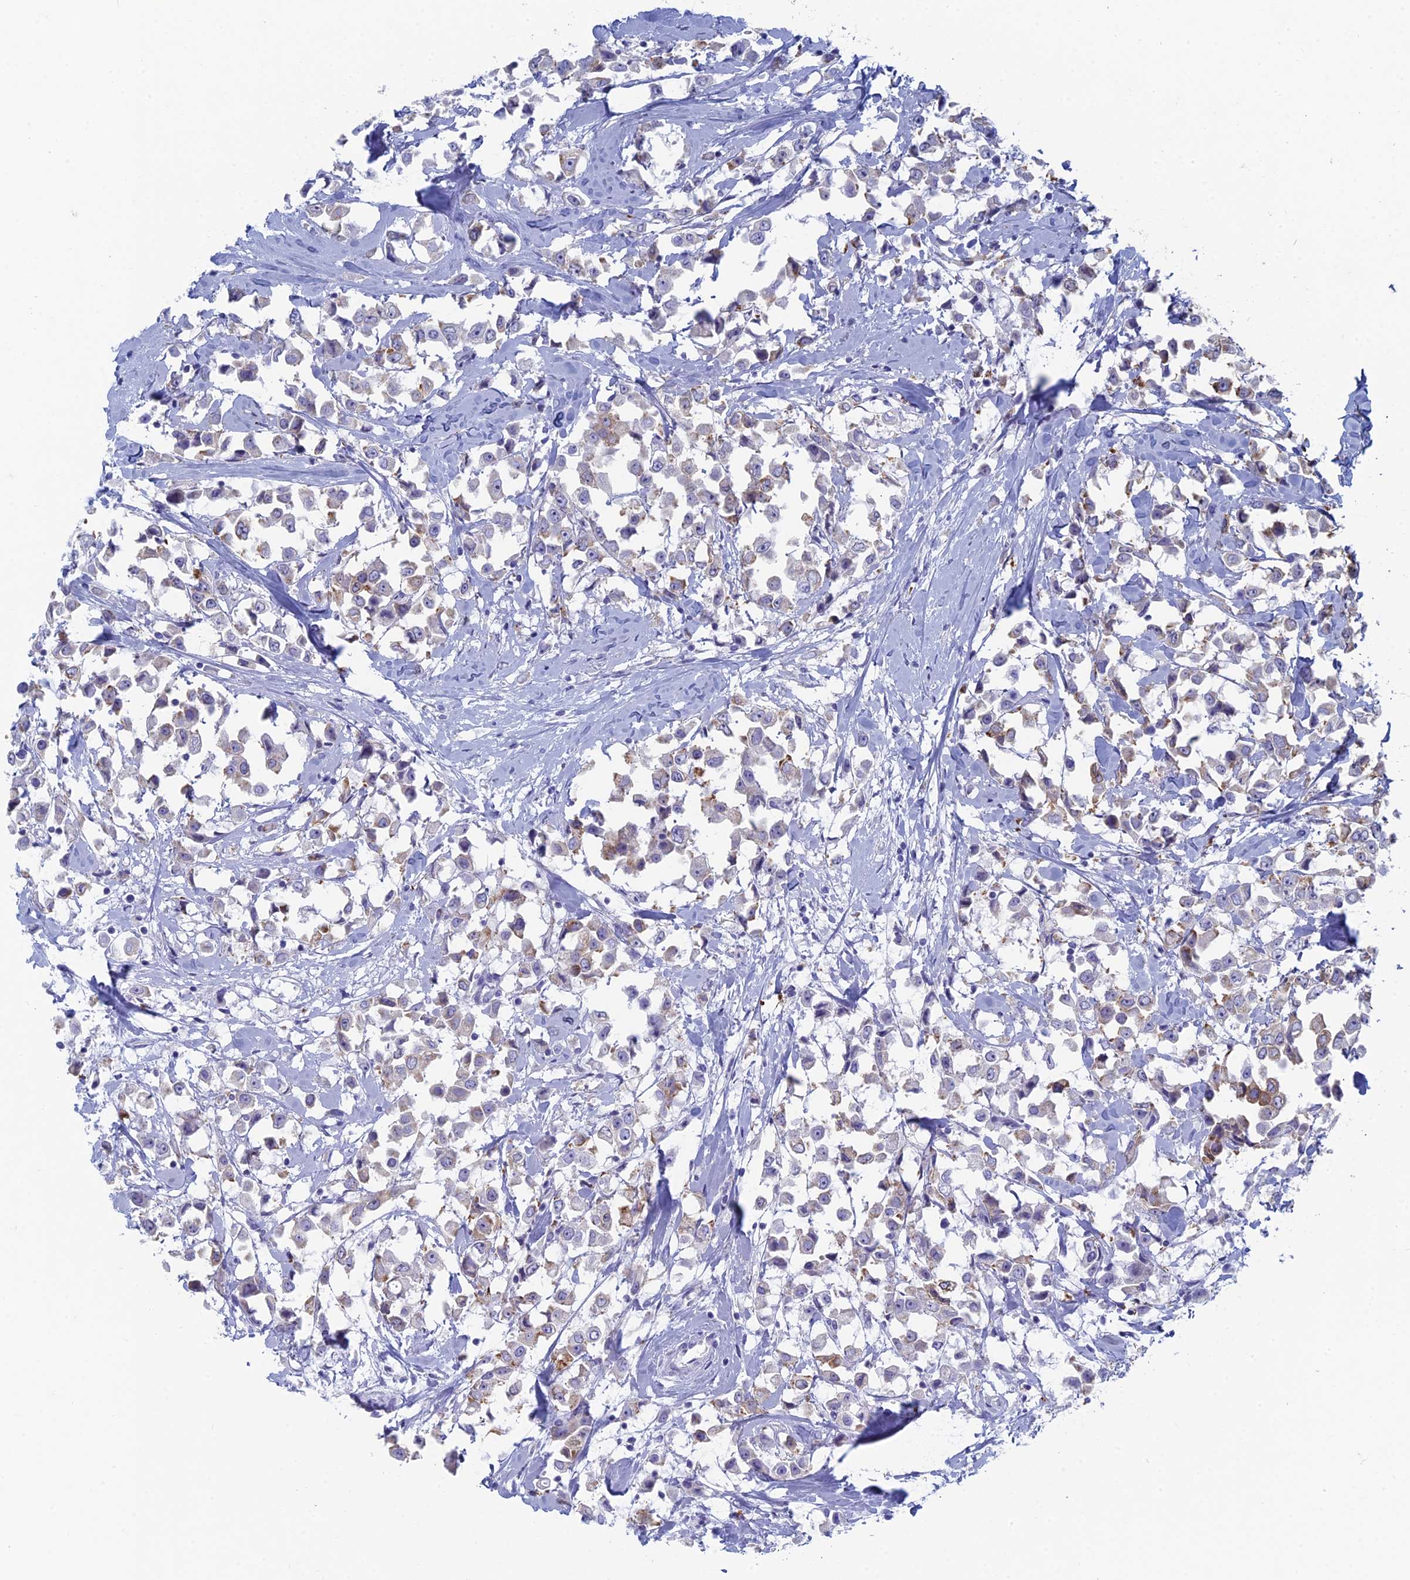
{"staining": {"intensity": "moderate", "quantity": "<25%", "location": "cytoplasmic/membranous"}, "tissue": "breast cancer", "cell_type": "Tumor cells", "image_type": "cancer", "snomed": [{"axis": "morphology", "description": "Duct carcinoma"}, {"axis": "topography", "description": "Breast"}], "caption": "Immunohistochemistry staining of breast cancer, which demonstrates low levels of moderate cytoplasmic/membranous staining in approximately <25% of tumor cells indicating moderate cytoplasmic/membranous protein positivity. The staining was performed using DAB (3,3'-diaminobenzidine) (brown) for protein detection and nuclei were counterstained in hematoxylin (blue).", "gene": "ALMS1", "patient": {"sex": "female", "age": 61}}